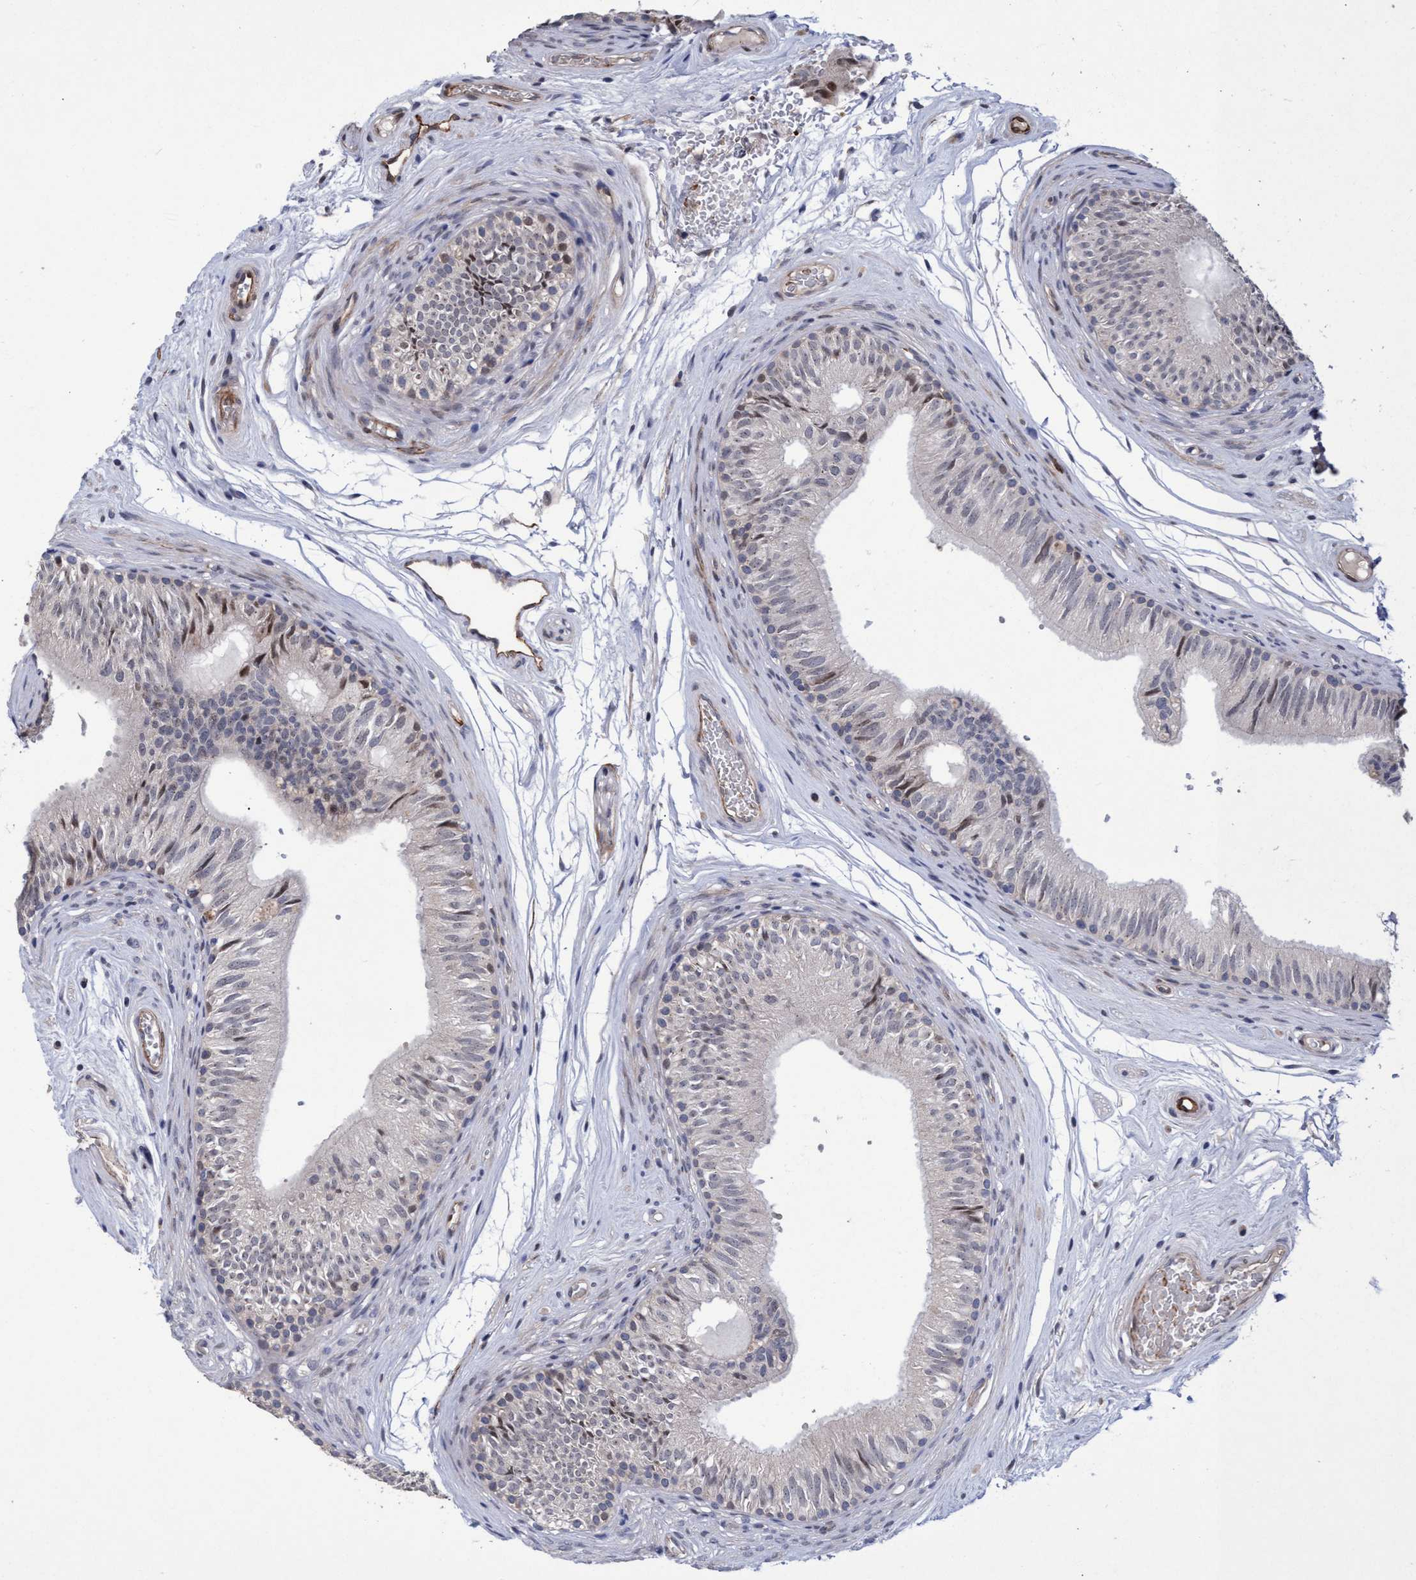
{"staining": {"intensity": "weak", "quantity": "<25%", "location": "cytoplasmic/membranous"}, "tissue": "epididymis", "cell_type": "Glandular cells", "image_type": "normal", "snomed": [{"axis": "morphology", "description": "Normal tissue, NOS"}, {"axis": "topography", "description": "Epididymis"}], "caption": "Immunohistochemistry (IHC) photomicrograph of unremarkable epididymis stained for a protein (brown), which exhibits no expression in glandular cells.", "gene": "ZNF750", "patient": {"sex": "male", "age": 36}}